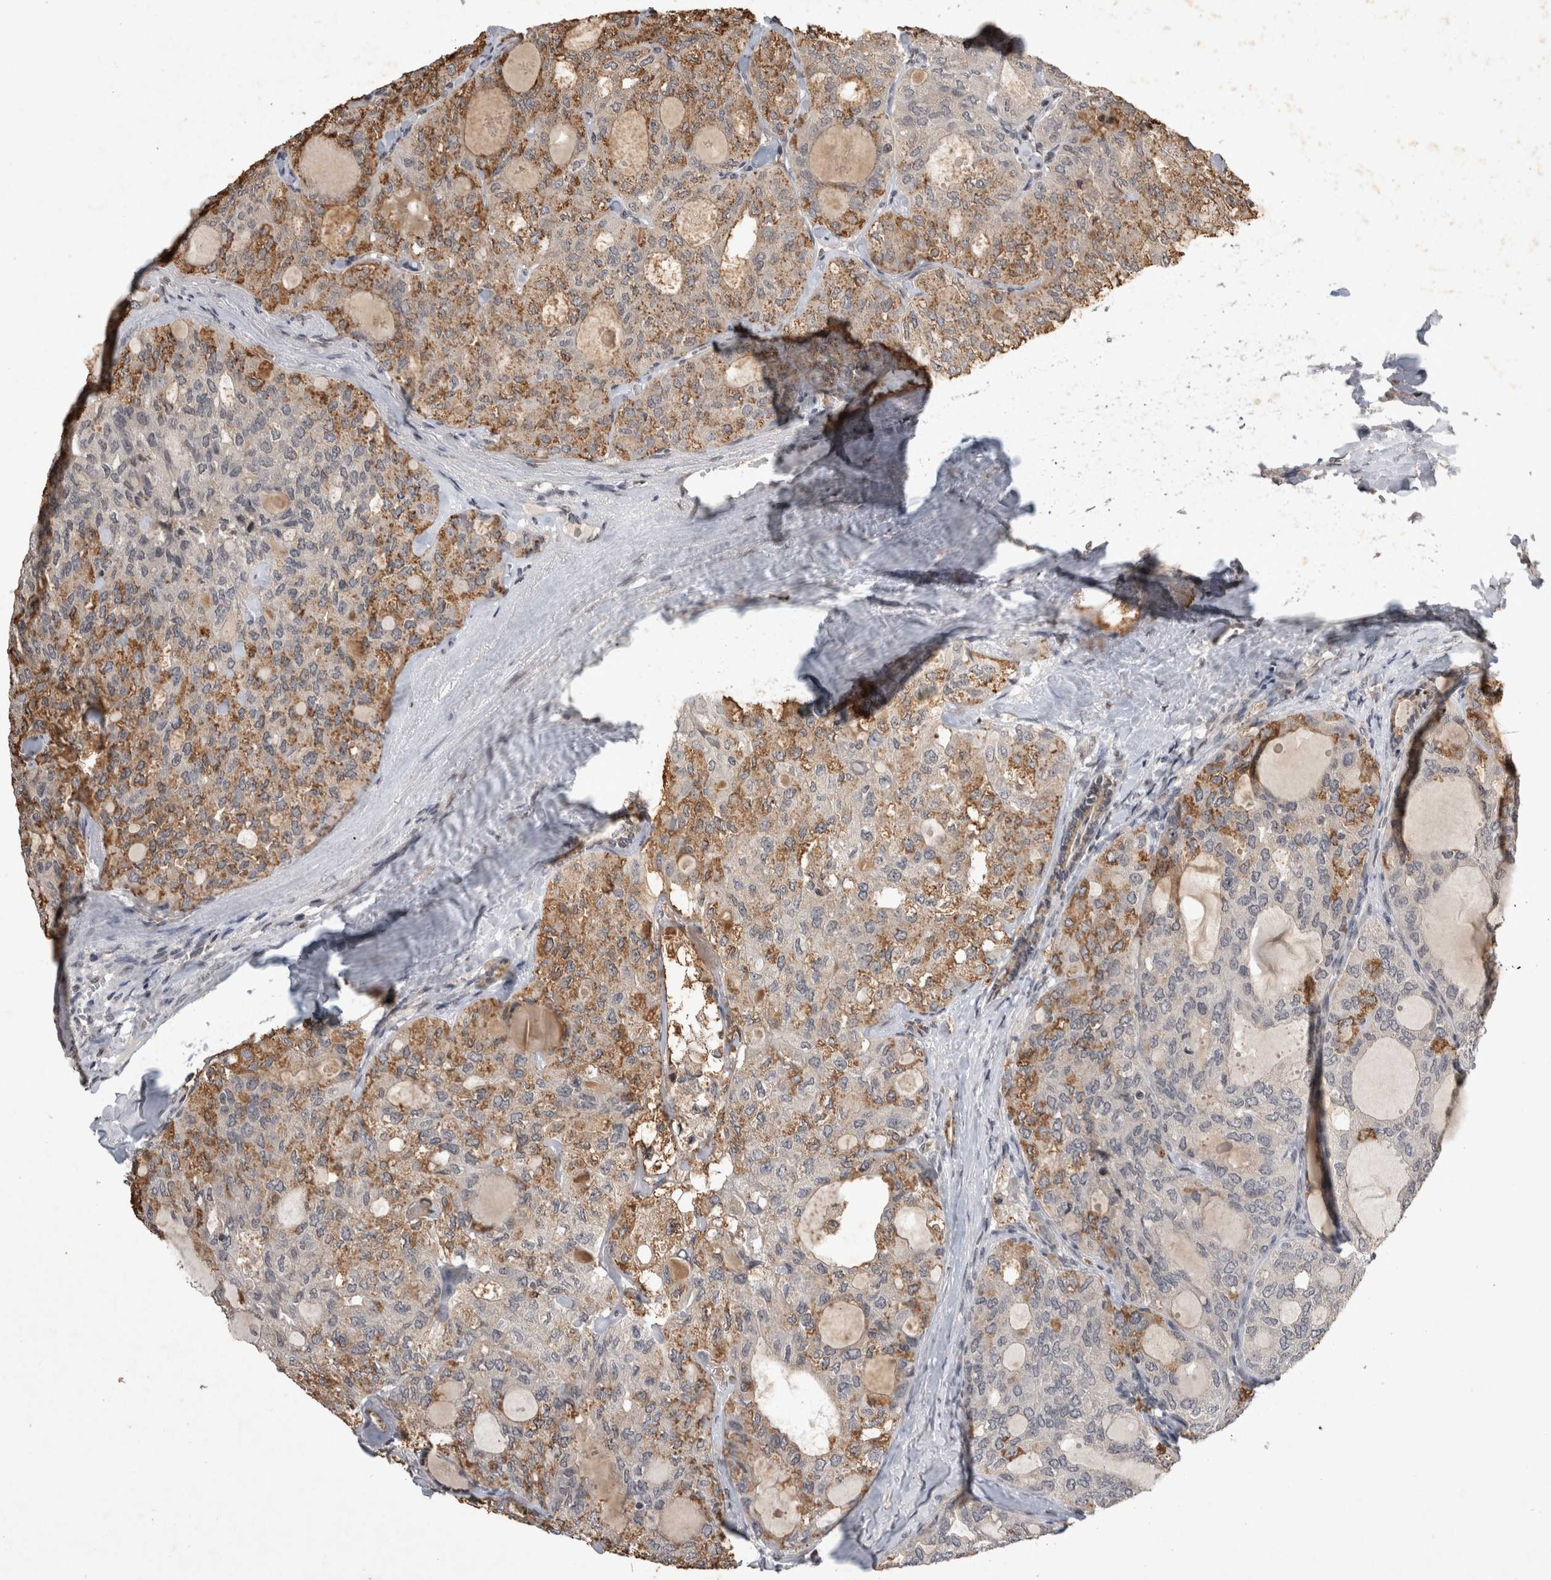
{"staining": {"intensity": "moderate", "quantity": "25%-75%", "location": "cytoplasmic/membranous"}, "tissue": "thyroid cancer", "cell_type": "Tumor cells", "image_type": "cancer", "snomed": [{"axis": "morphology", "description": "Follicular adenoma carcinoma, NOS"}, {"axis": "topography", "description": "Thyroid gland"}], "caption": "Human thyroid cancer stained with a protein marker reveals moderate staining in tumor cells.", "gene": "HRK", "patient": {"sex": "male", "age": 75}}